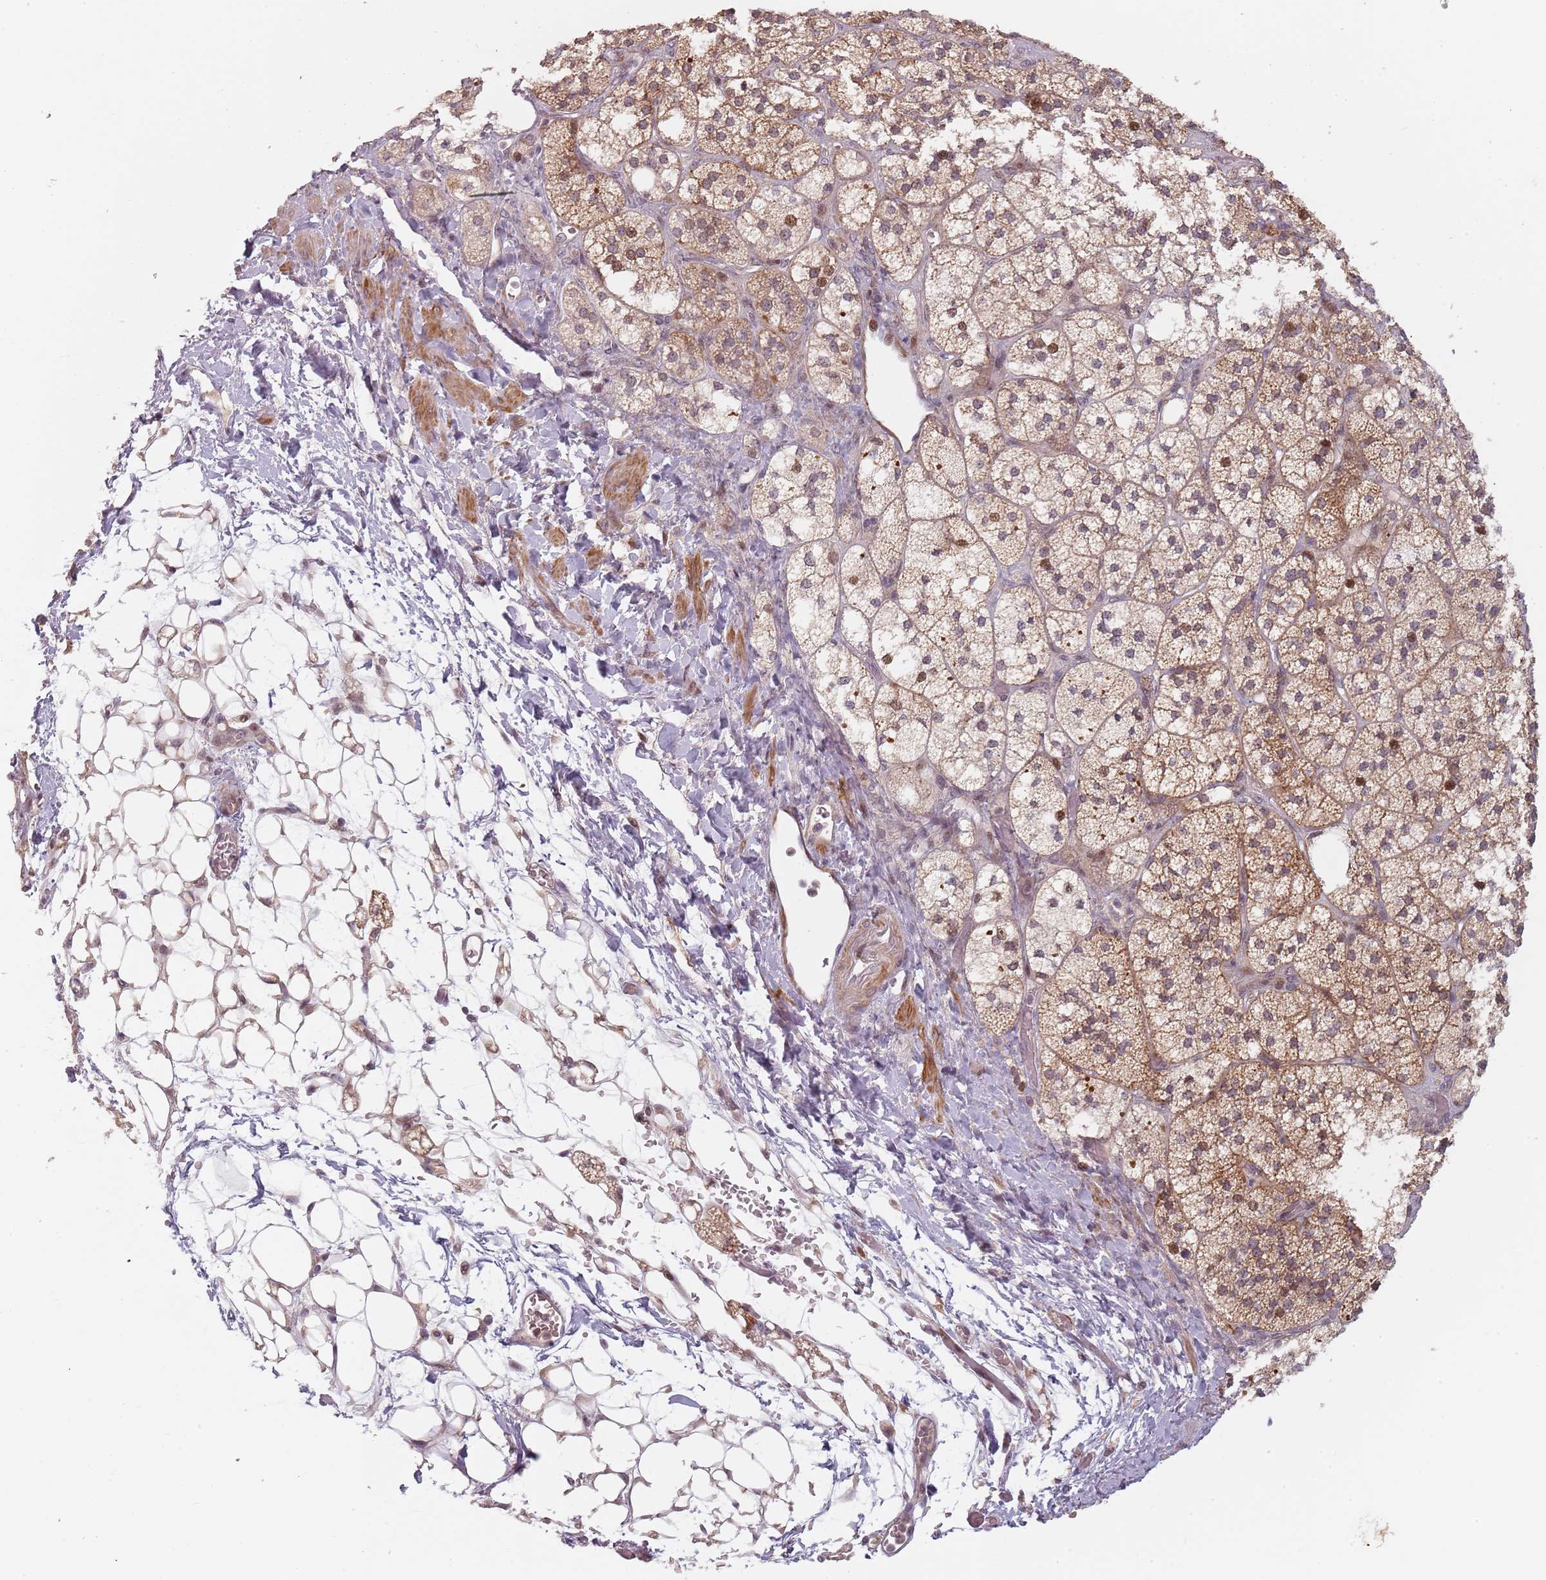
{"staining": {"intensity": "moderate", "quantity": ">75%", "location": "cytoplasmic/membranous,nuclear"}, "tissue": "adrenal gland", "cell_type": "Glandular cells", "image_type": "normal", "snomed": [{"axis": "morphology", "description": "Normal tissue, NOS"}, {"axis": "topography", "description": "Adrenal gland"}], "caption": "The immunohistochemical stain highlights moderate cytoplasmic/membranous,nuclear positivity in glandular cells of benign adrenal gland. (IHC, brightfield microscopy, high magnification).", "gene": "RPS6KA2", "patient": {"sex": "male", "age": 61}}